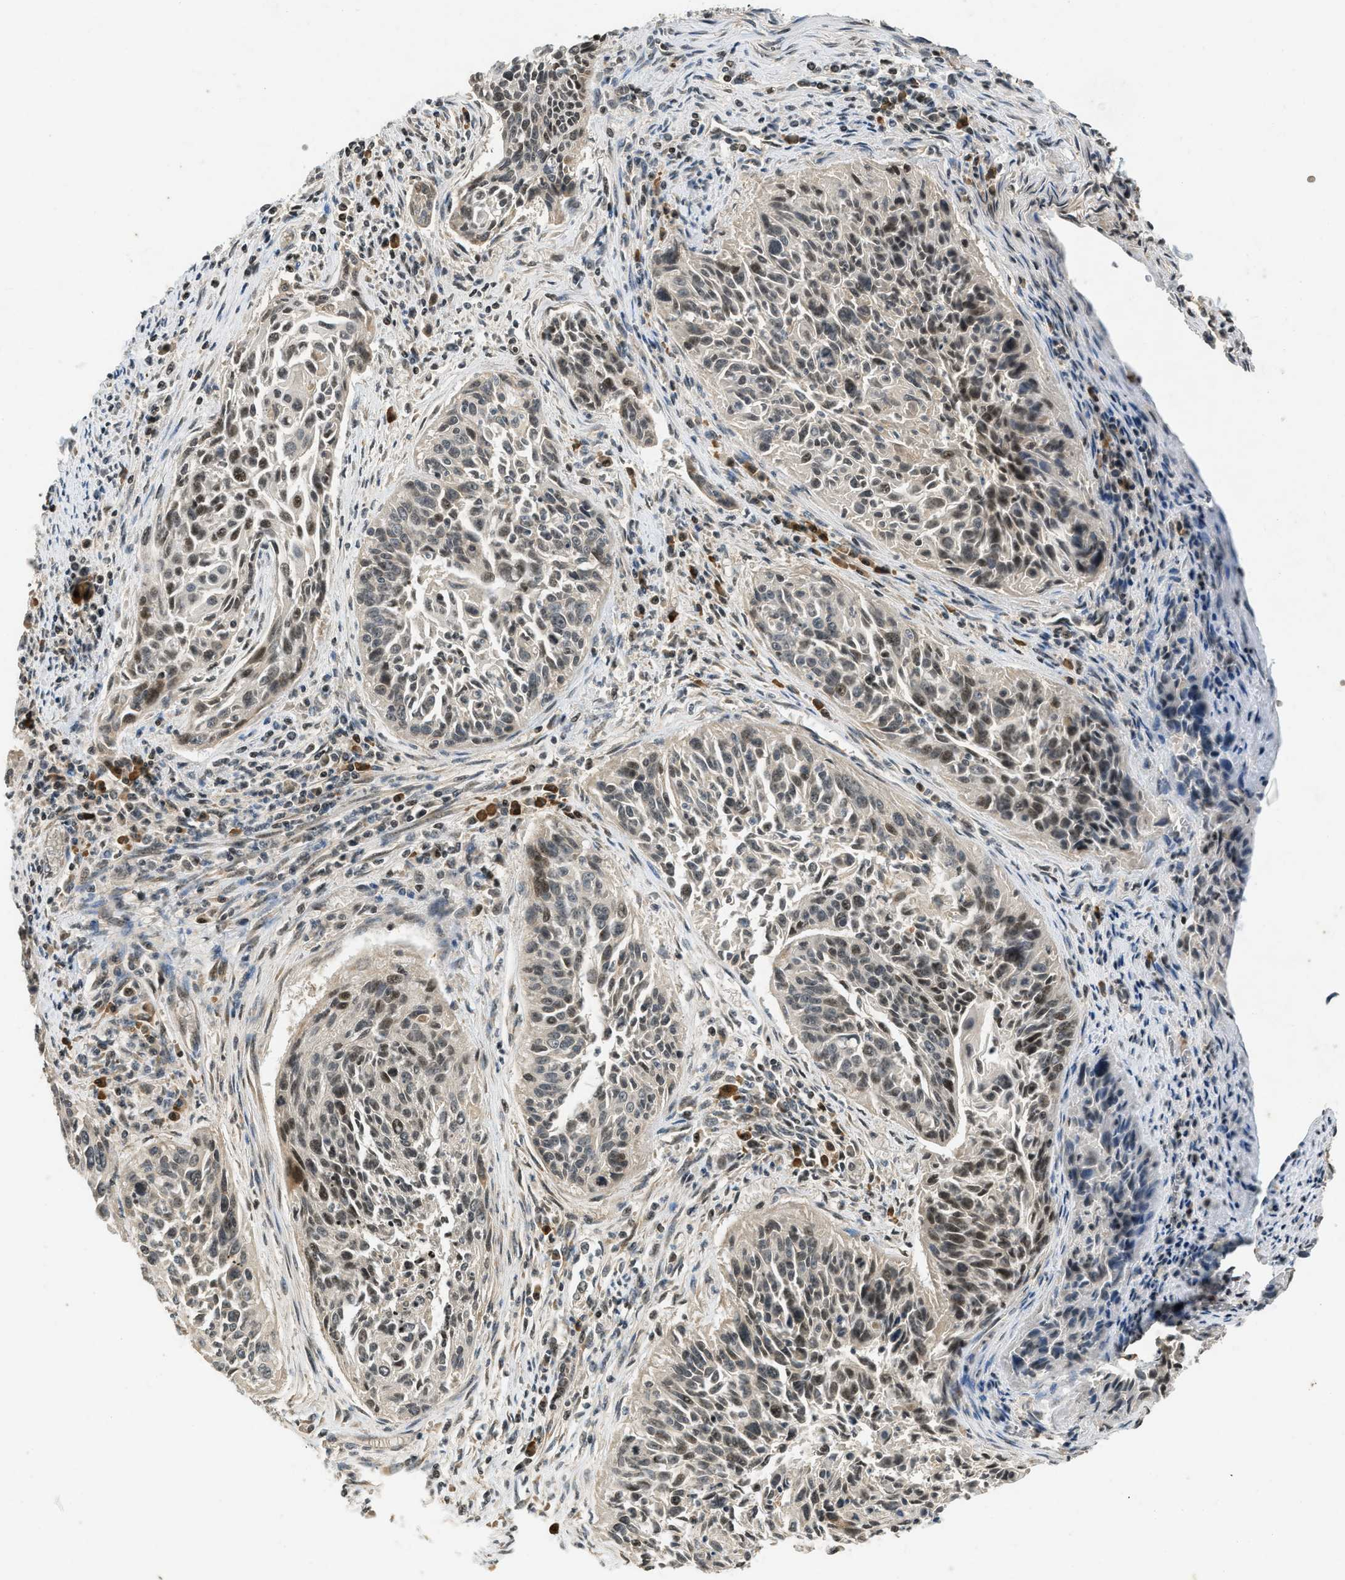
{"staining": {"intensity": "moderate", "quantity": "25%-75%", "location": "nuclear"}, "tissue": "cervical cancer", "cell_type": "Tumor cells", "image_type": "cancer", "snomed": [{"axis": "morphology", "description": "Squamous cell carcinoma, NOS"}, {"axis": "topography", "description": "Cervix"}], "caption": "Brown immunohistochemical staining in cervical cancer (squamous cell carcinoma) demonstrates moderate nuclear expression in about 25%-75% of tumor cells.", "gene": "SIAH1", "patient": {"sex": "female", "age": 55}}